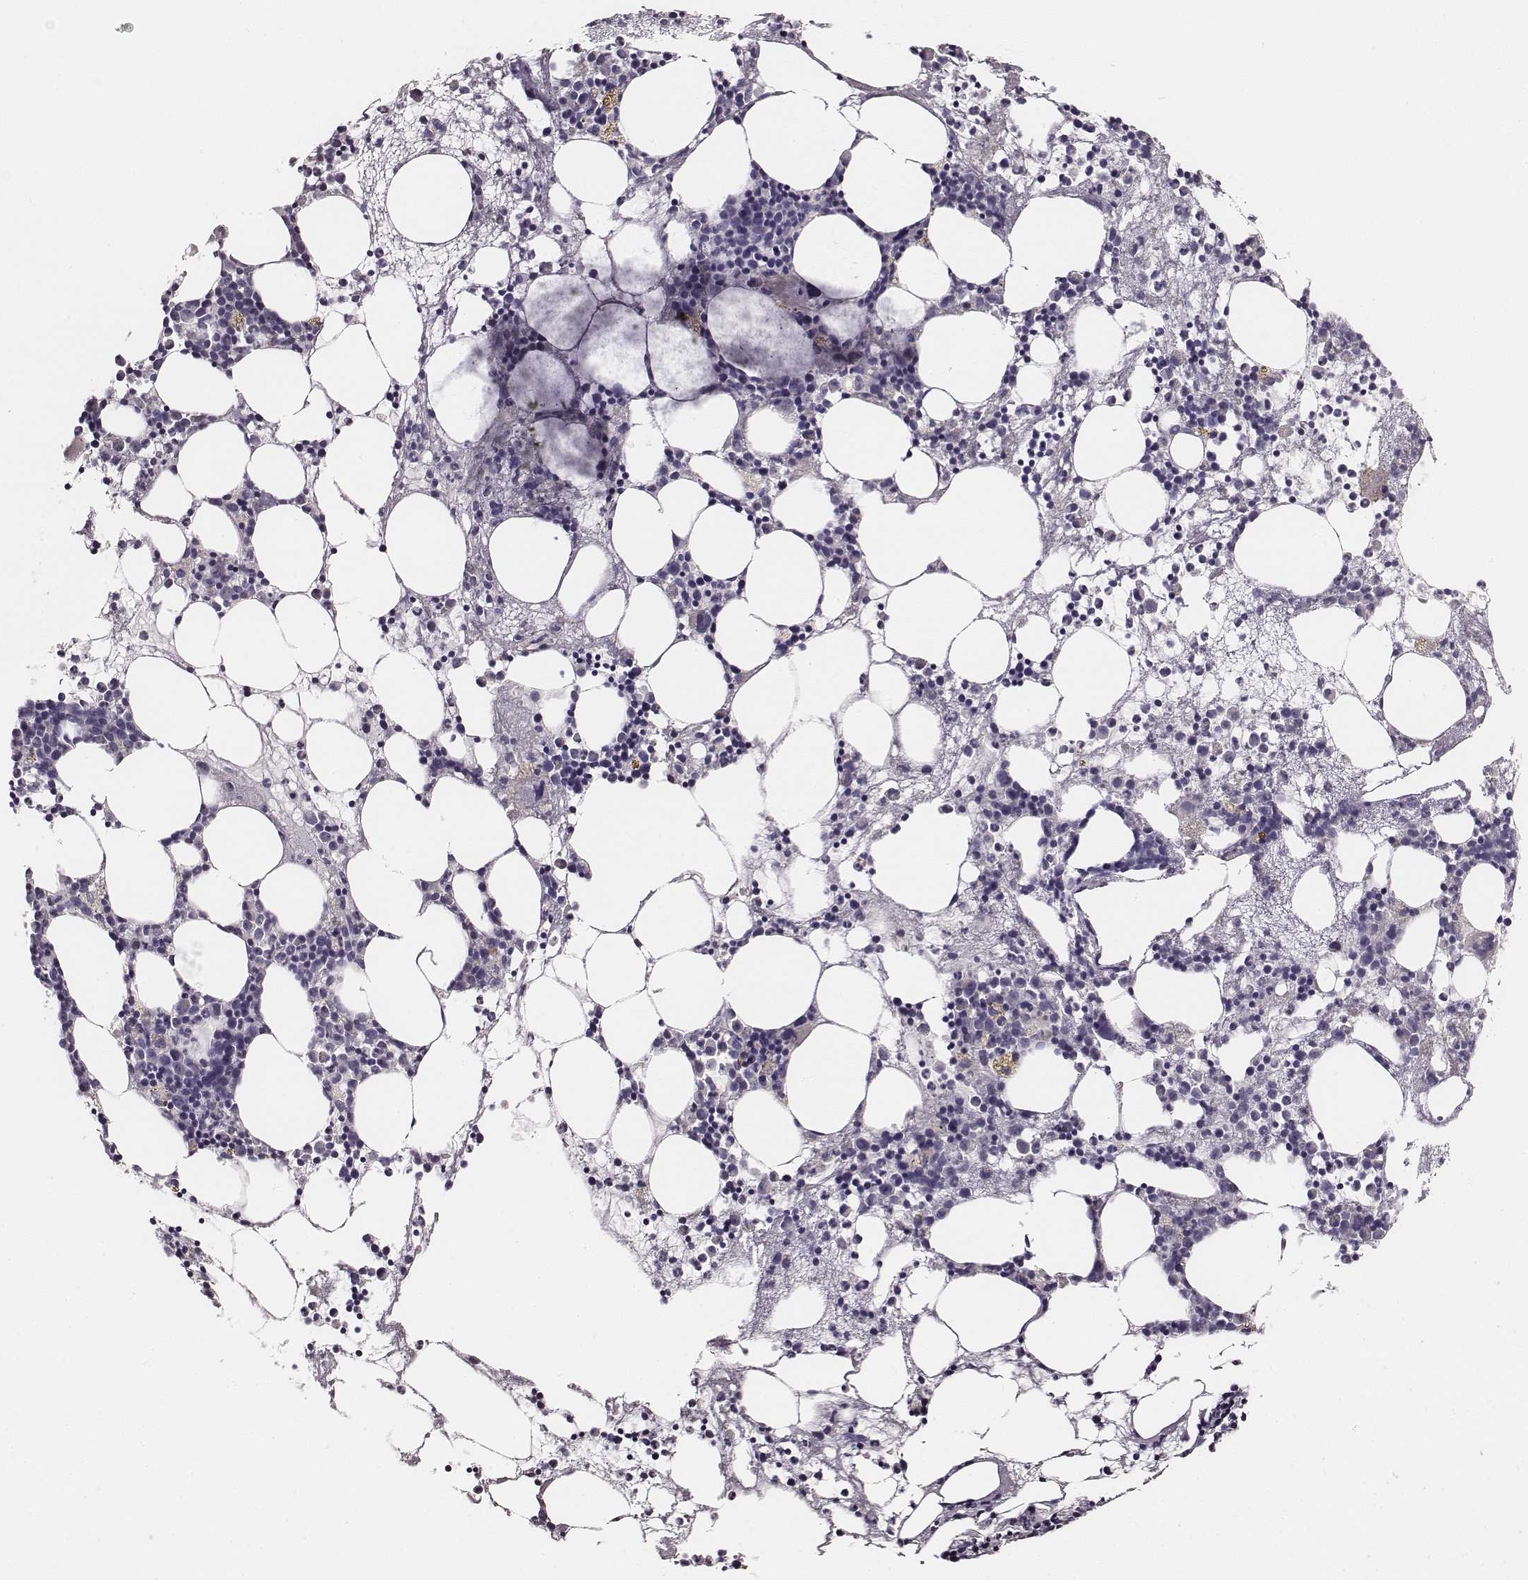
{"staining": {"intensity": "negative", "quantity": "none", "location": "none"}, "tissue": "bone marrow", "cell_type": "Hematopoietic cells", "image_type": "normal", "snomed": [{"axis": "morphology", "description": "Normal tissue, NOS"}, {"axis": "topography", "description": "Bone marrow"}], "caption": "A micrograph of bone marrow stained for a protein demonstrates no brown staining in hematopoietic cells. Nuclei are stained in blue.", "gene": "UBL4B", "patient": {"sex": "male", "age": 54}}